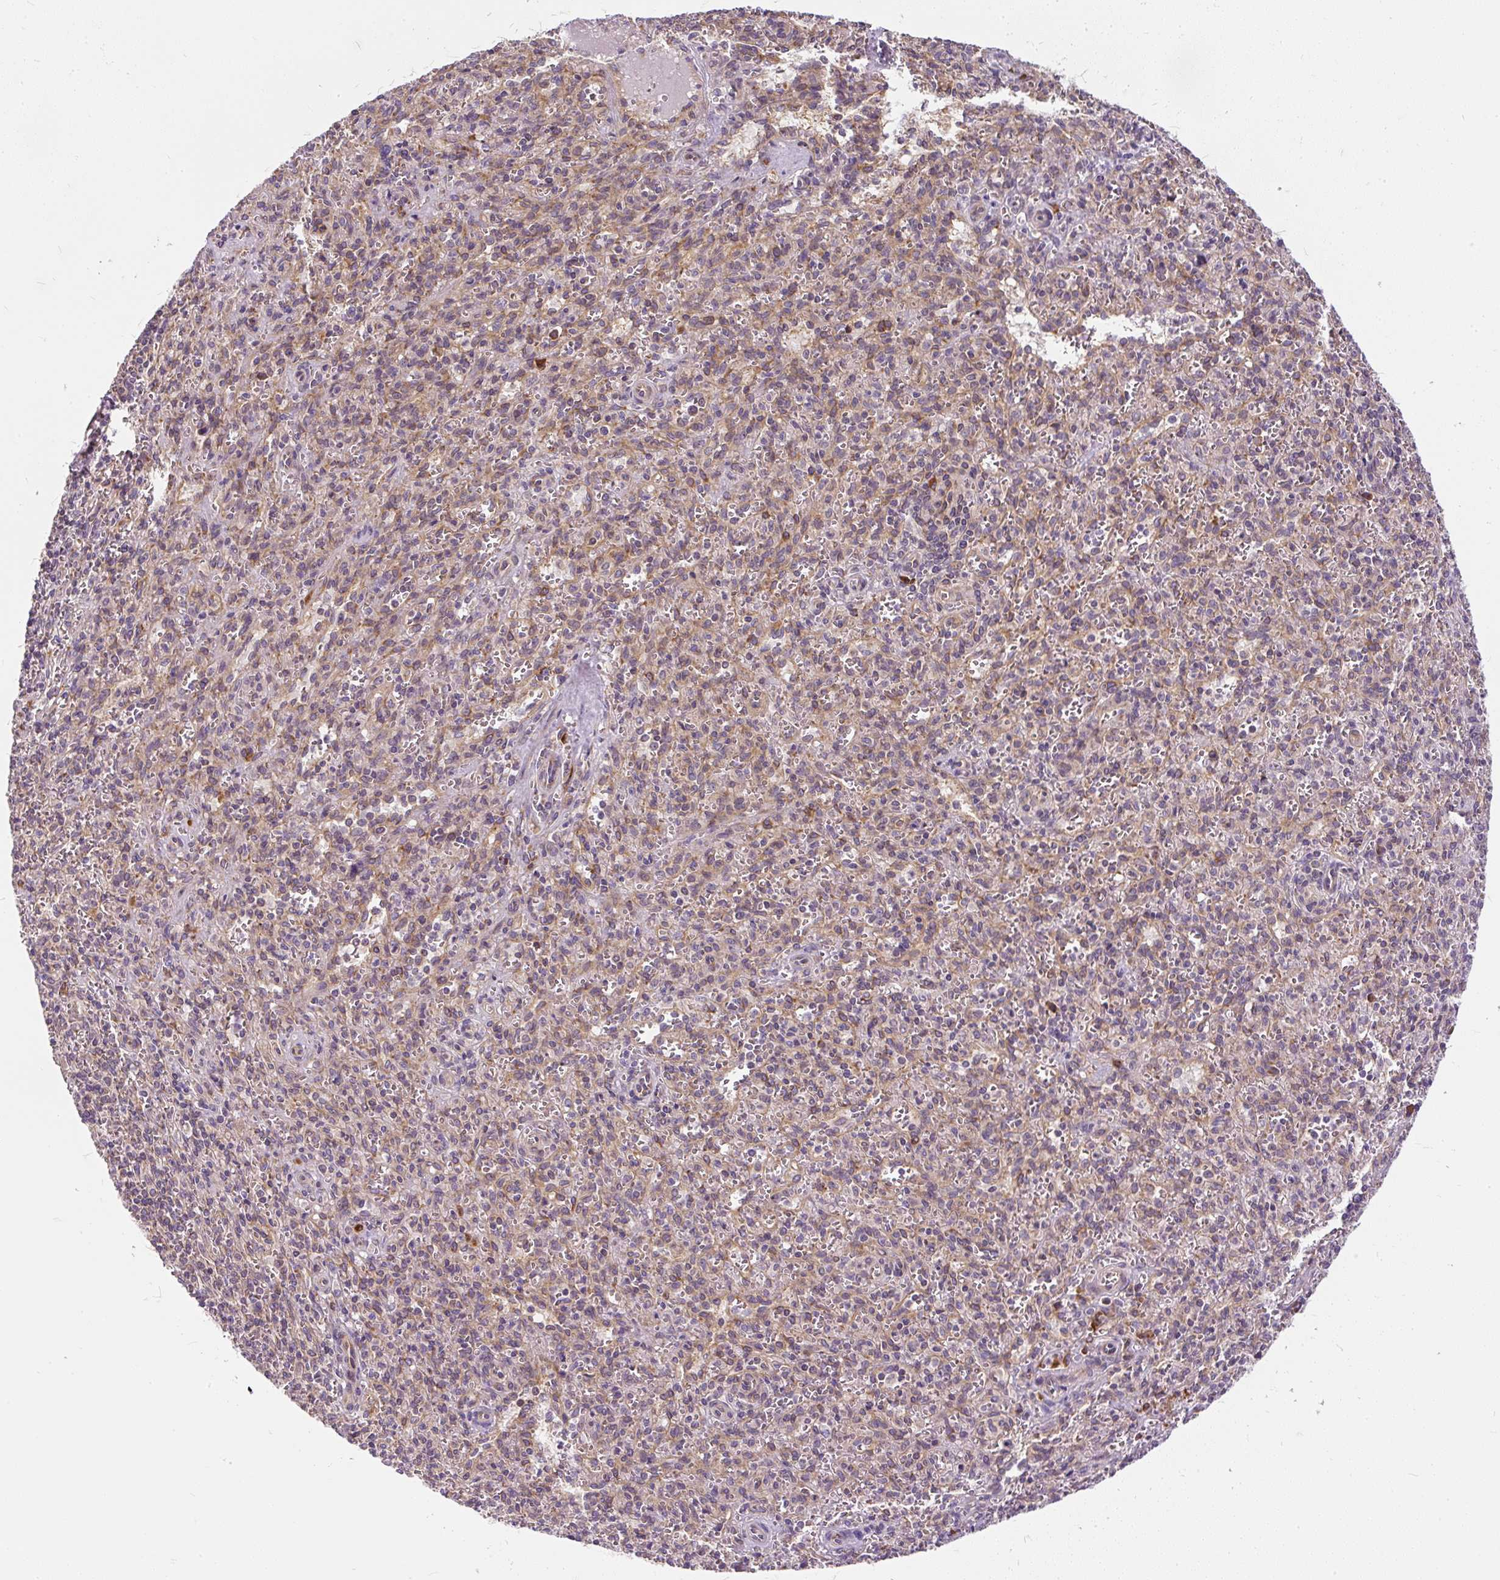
{"staining": {"intensity": "strong", "quantity": "<25%", "location": "cytoplasmic/membranous"}, "tissue": "spleen", "cell_type": "Cells in red pulp", "image_type": "normal", "snomed": [{"axis": "morphology", "description": "Normal tissue, NOS"}, {"axis": "topography", "description": "Spleen"}], "caption": "Human spleen stained with a brown dye exhibits strong cytoplasmic/membranous positive expression in approximately <25% of cells in red pulp.", "gene": "CYP20A1", "patient": {"sex": "female", "age": 26}}